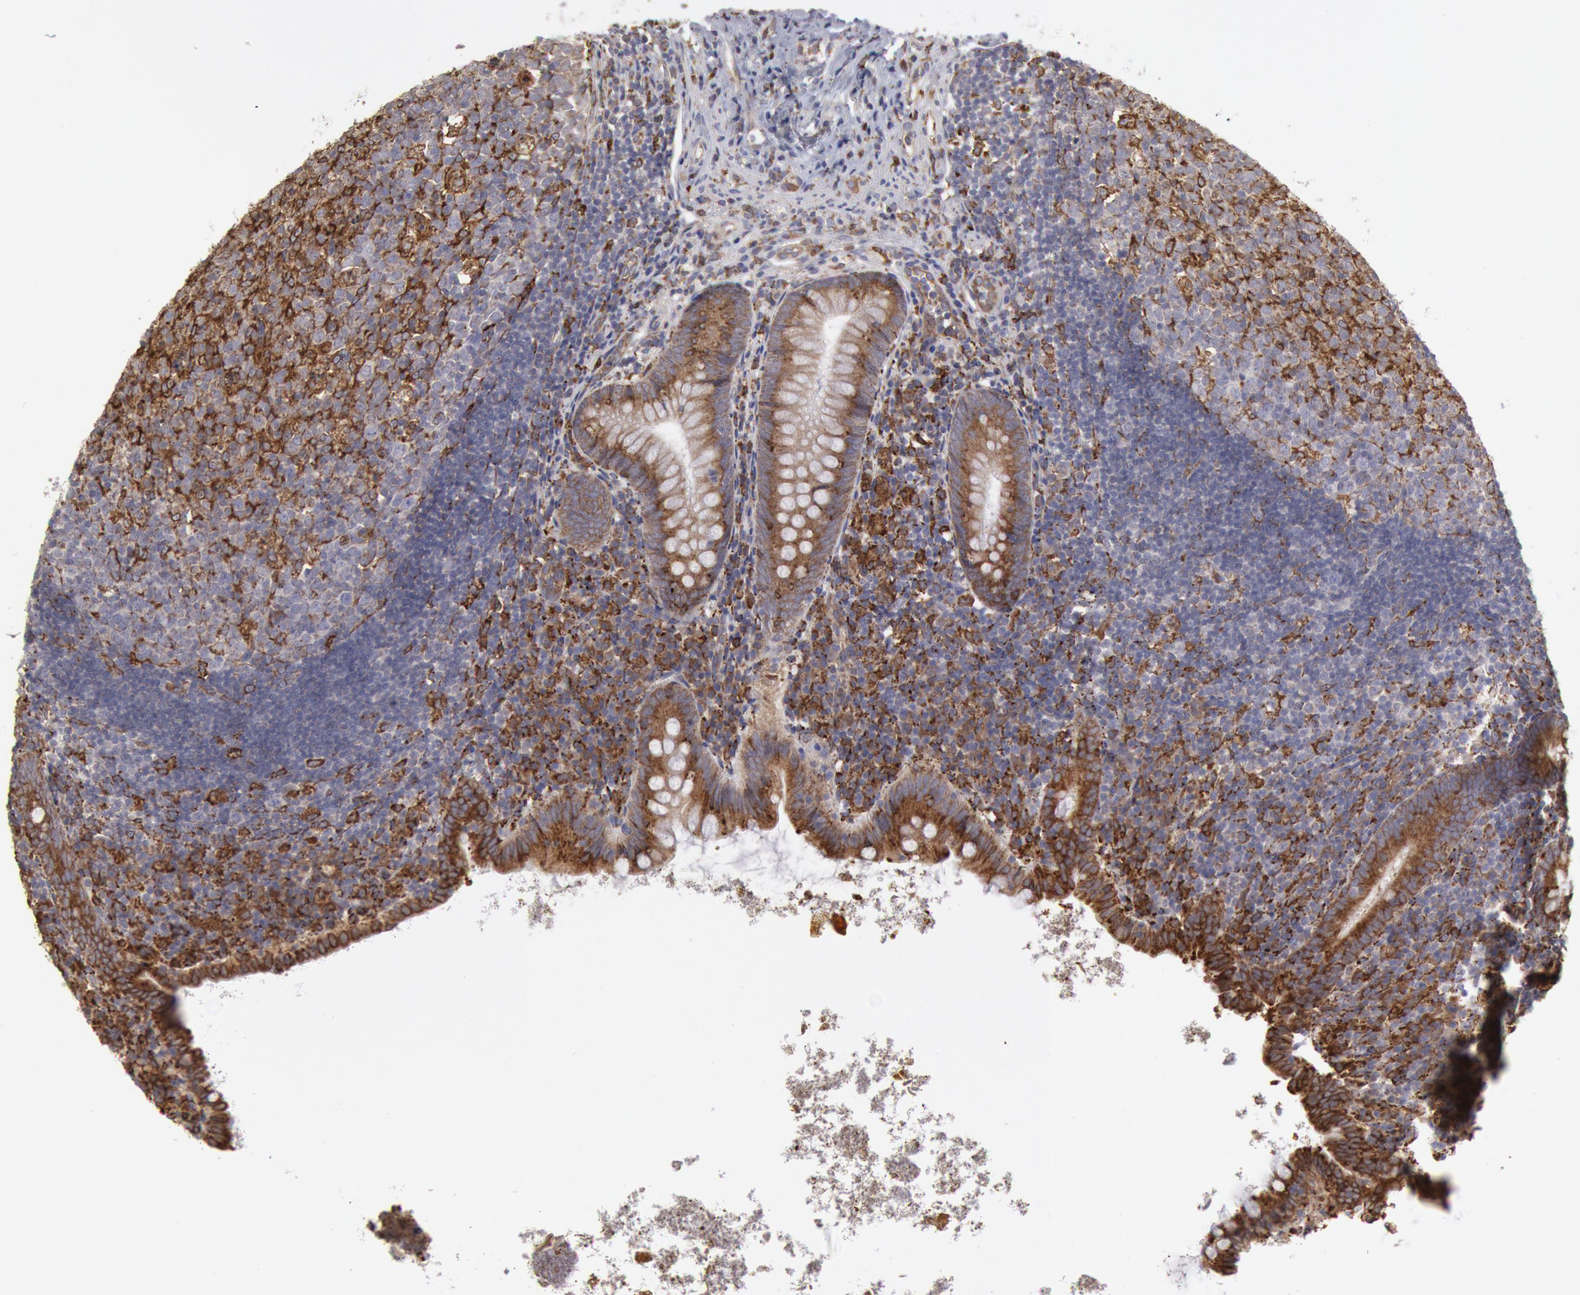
{"staining": {"intensity": "moderate", "quantity": ">75%", "location": "cytoplasmic/membranous"}, "tissue": "appendix", "cell_type": "Glandular cells", "image_type": "normal", "snomed": [{"axis": "morphology", "description": "Normal tissue, NOS"}, {"axis": "topography", "description": "Appendix"}], "caption": "Protein expression by immunohistochemistry displays moderate cytoplasmic/membranous expression in approximately >75% of glandular cells in benign appendix. (Brightfield microscopy of DAB IHC at high magnification).", "gene": "ERP44", "patient": {"sex": "female", "age": 9}}